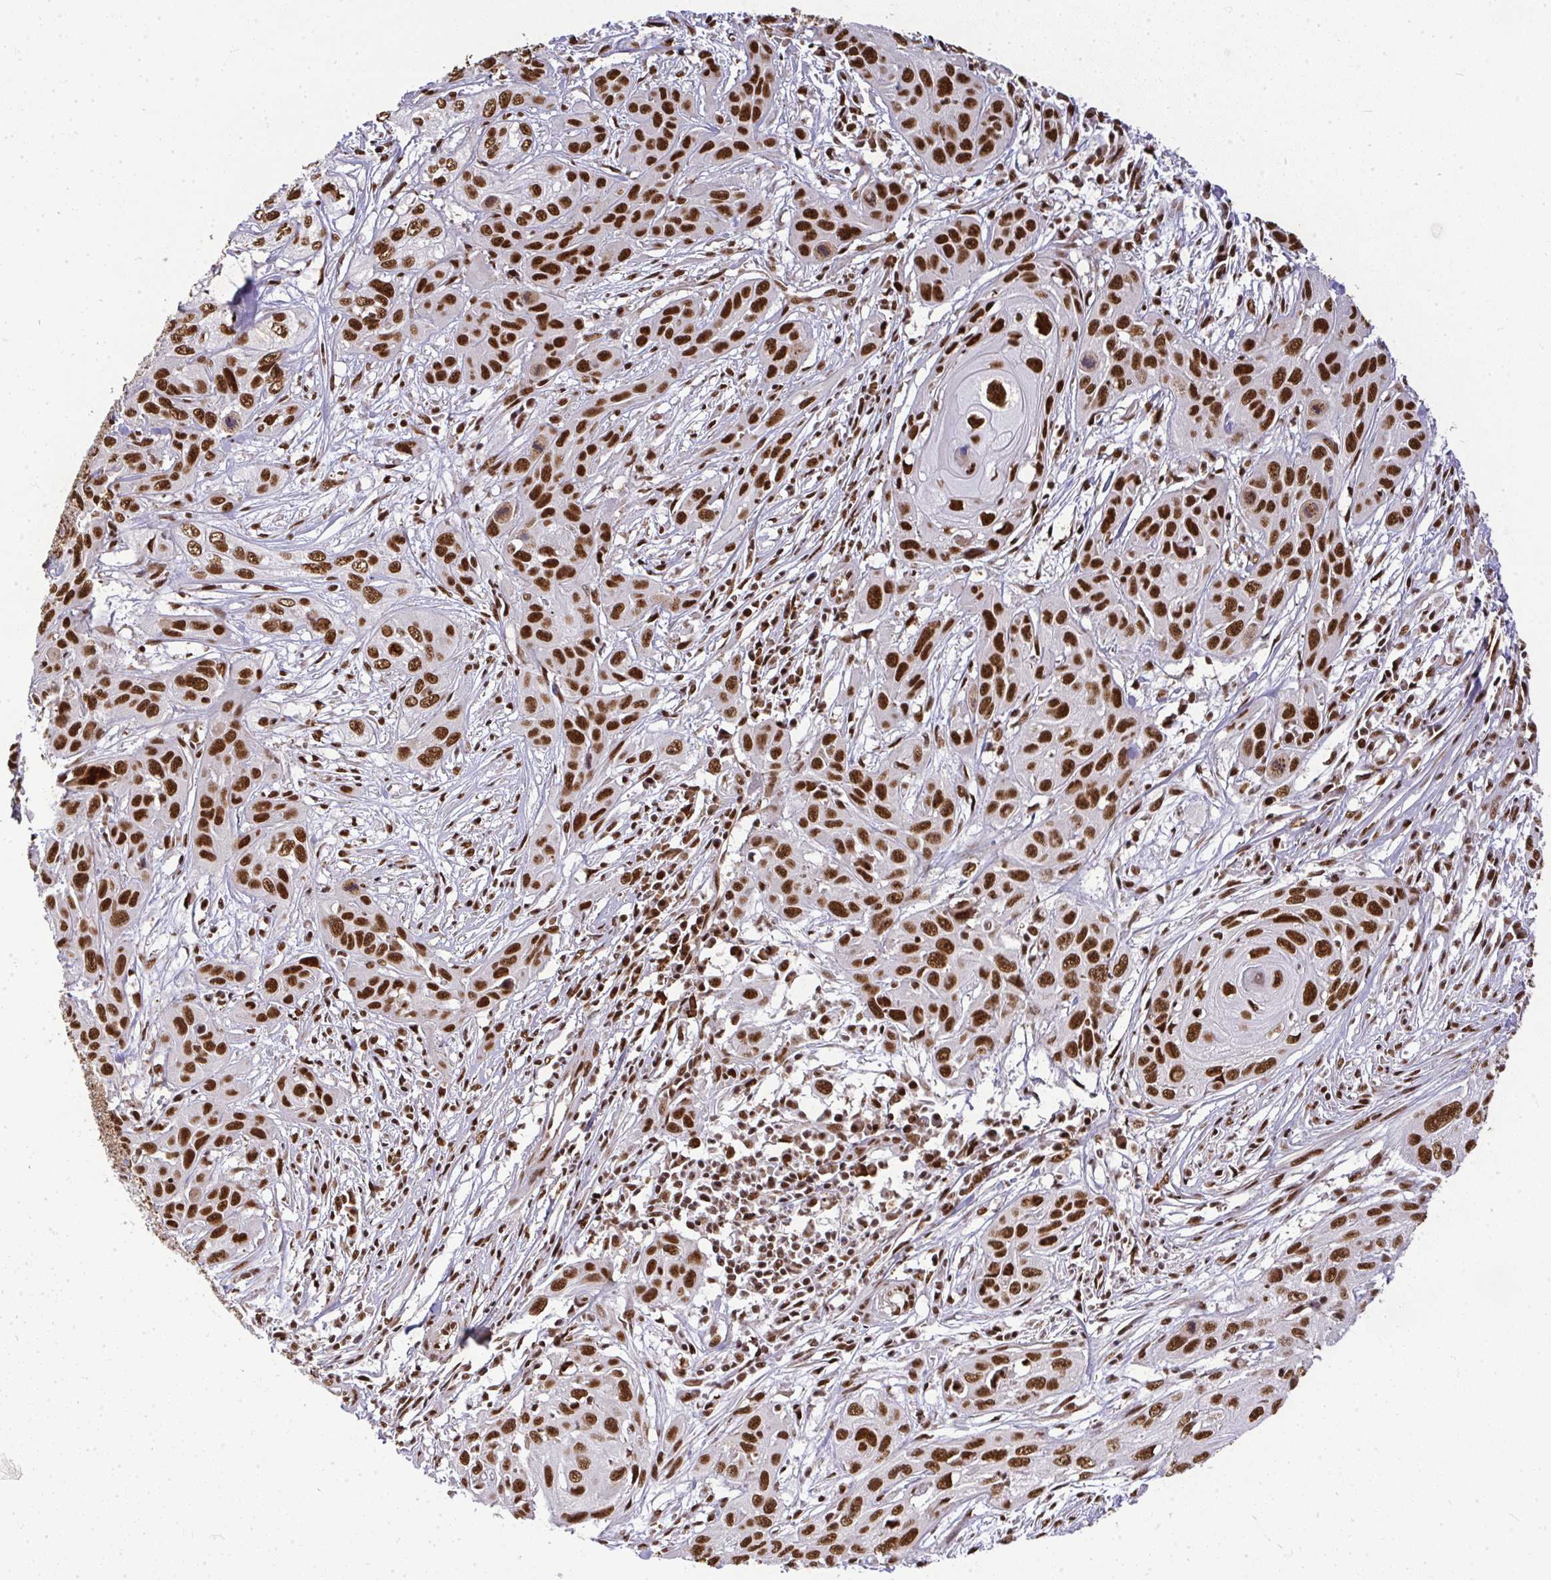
{"staining": {"intensity": "strong", "quantity": ">75%", "location": "nuclear"}, "tissue": "skin cancer", "cell_type": "Tumor cells", "image_type": "cancer", "snomed": [{"axis": "morphology", "description": "Squamous cell carcinoma, NOS"}, {"axis": "topography", "description": "Skin"}, {"axis": "topography", "description": "Vulva"}], "caption": "Protein expression analysis of human skin squamous cell carcinoma reveals strong nuclear staining in about >75% of tumor cells. The staining was performed using DAB to visualize the protein expression in brown, while the nuclei were stained in blue with hematoxylin (Magnification: 20x).", "gene": "U2AF1", "patient": {"sex": "female", "age": 83}}